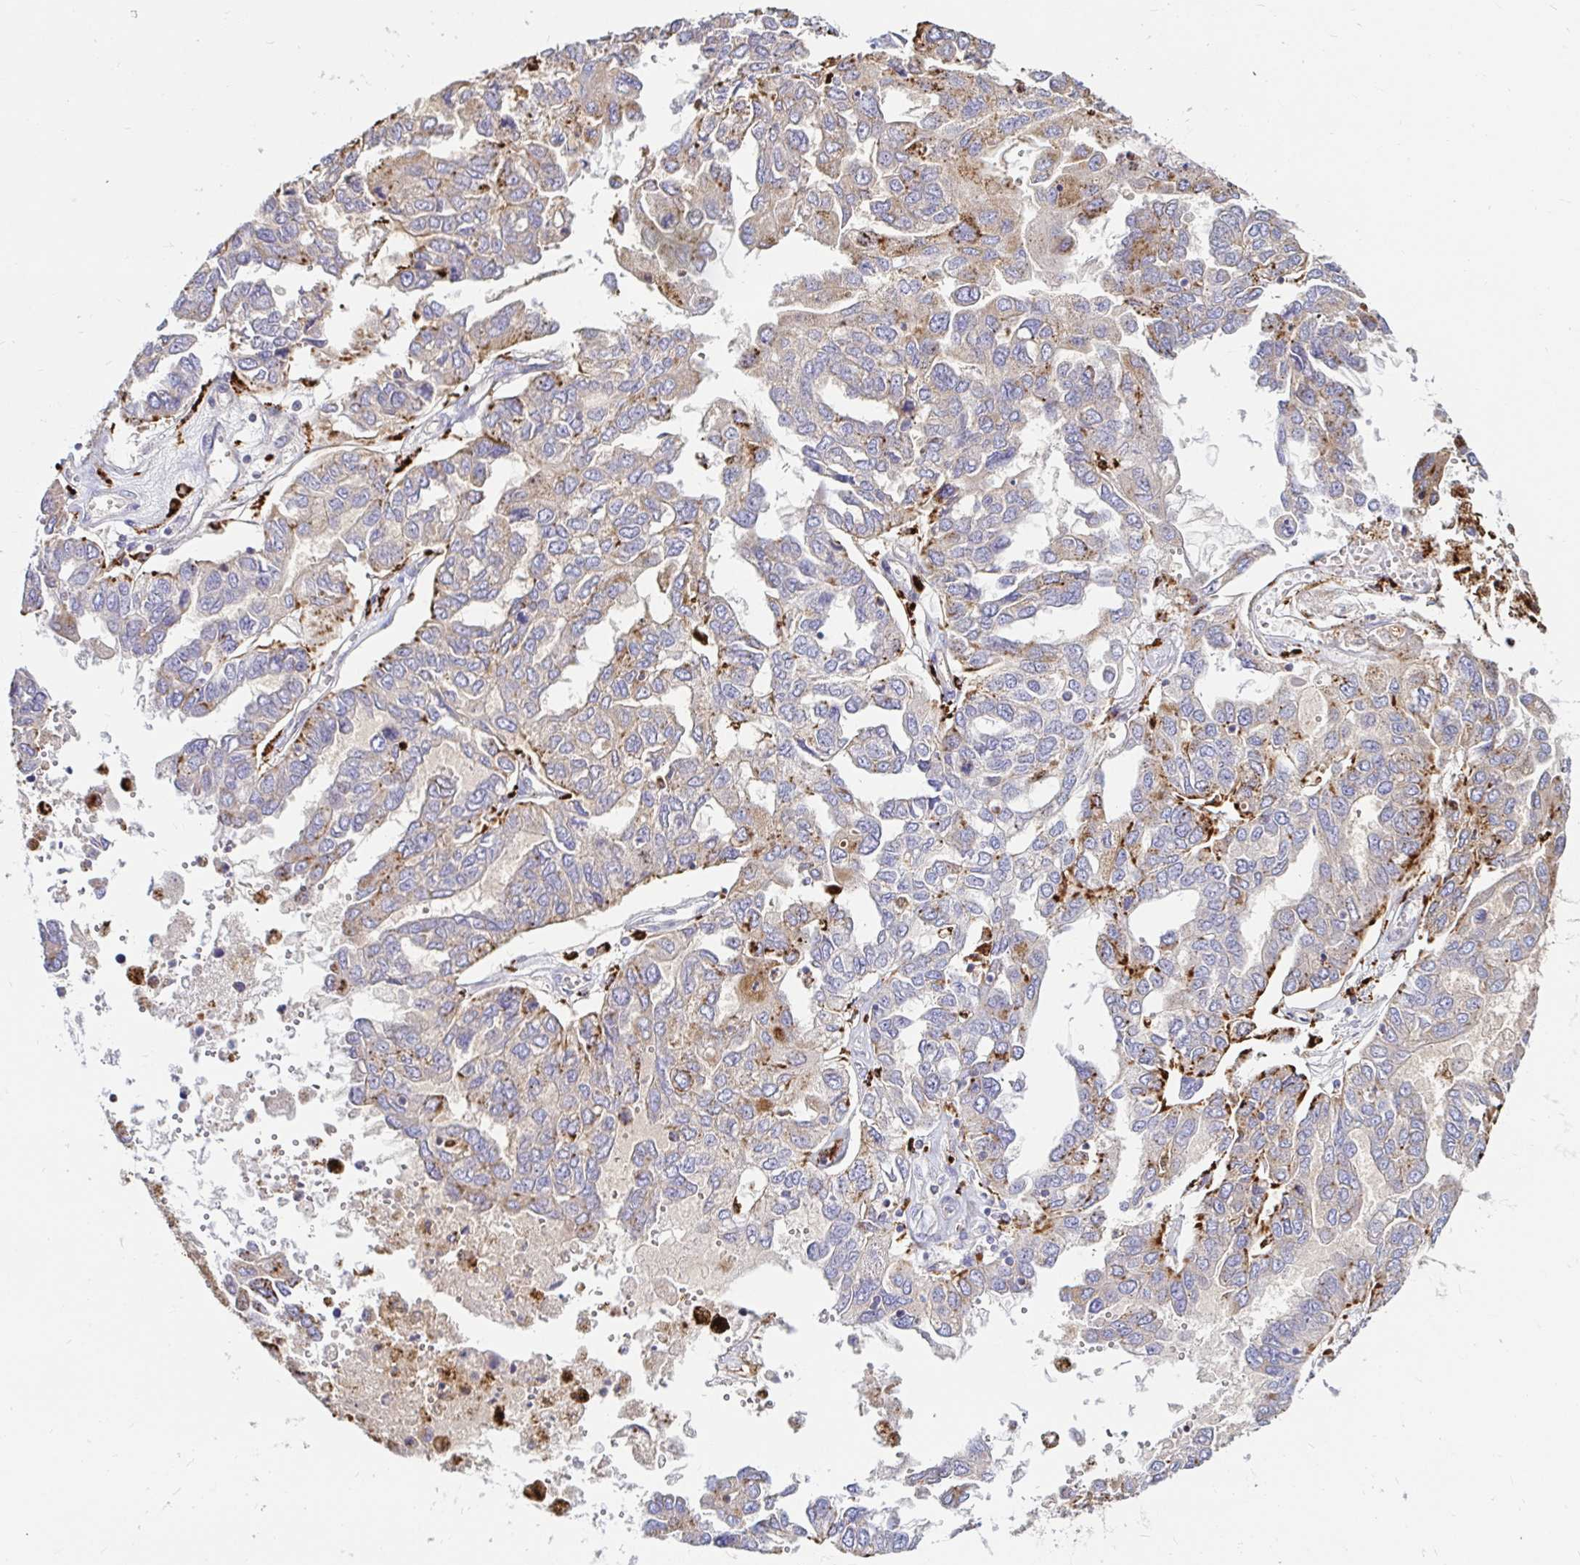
{"staining": {"intensity": "moderate", "quantity": "<25%", "location": "cytoplasmic/membranous"}, "tissue": "ovarian cancer", "cell_type": "Tumor cells", "image_type": "cancer", "snomed": [{"axis": "morphology", "description": "Cystadenocarcinoma, serous, NOS"}, {"axis": "topography", "description": "Ovary"}], "caption": "There is low levels of moderate cytoplasmic/membranous expression in tumor cells of ovarian cancer (serous cystadenocarcinoma), as demonstrated by immunohistochemical staining (brown color).", "gene": "FUCA1", "patient": {"sex": "female", "age": 53}}